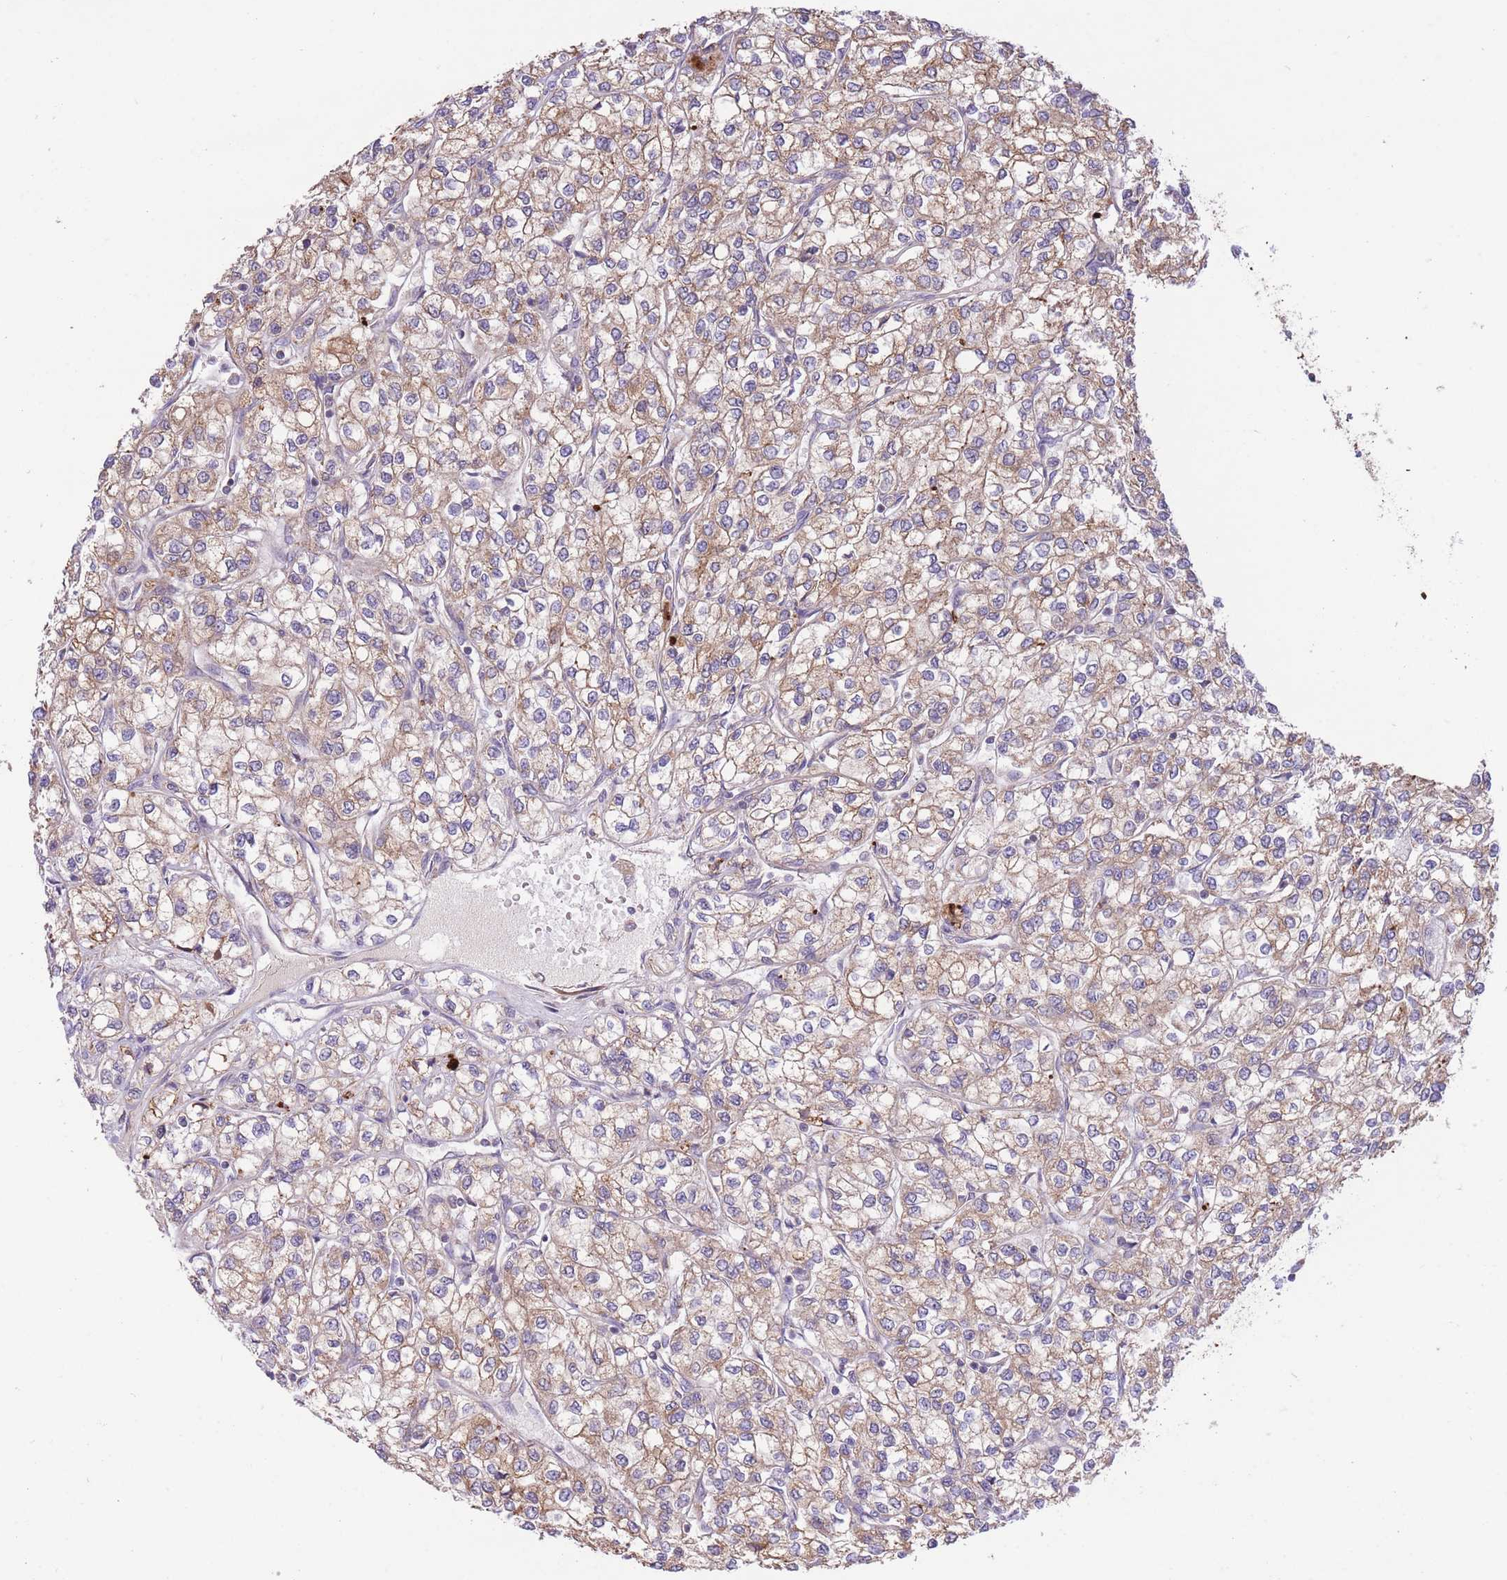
{"staining": {"intensity": "moderate", "quantity": ">75%", "location": "cytoplasmic/membranous"}, "tissue": "renal cancer", "cell_type": "Tumor cells", "image_type": "cancer", "snomed": [{"axis": "morphology", "description": "Adenocarcinoma, NOS"}, {"axis": "topography", "description": "Kidney"}], "caption": "Brown immunohistochemical staining in human renal cancer displays moderate cytoplasmic/membranous staining in approximately >75% of tumor cells.", "gene": "ATP13A2", "patient": {"sex": "male", "age": 80}}